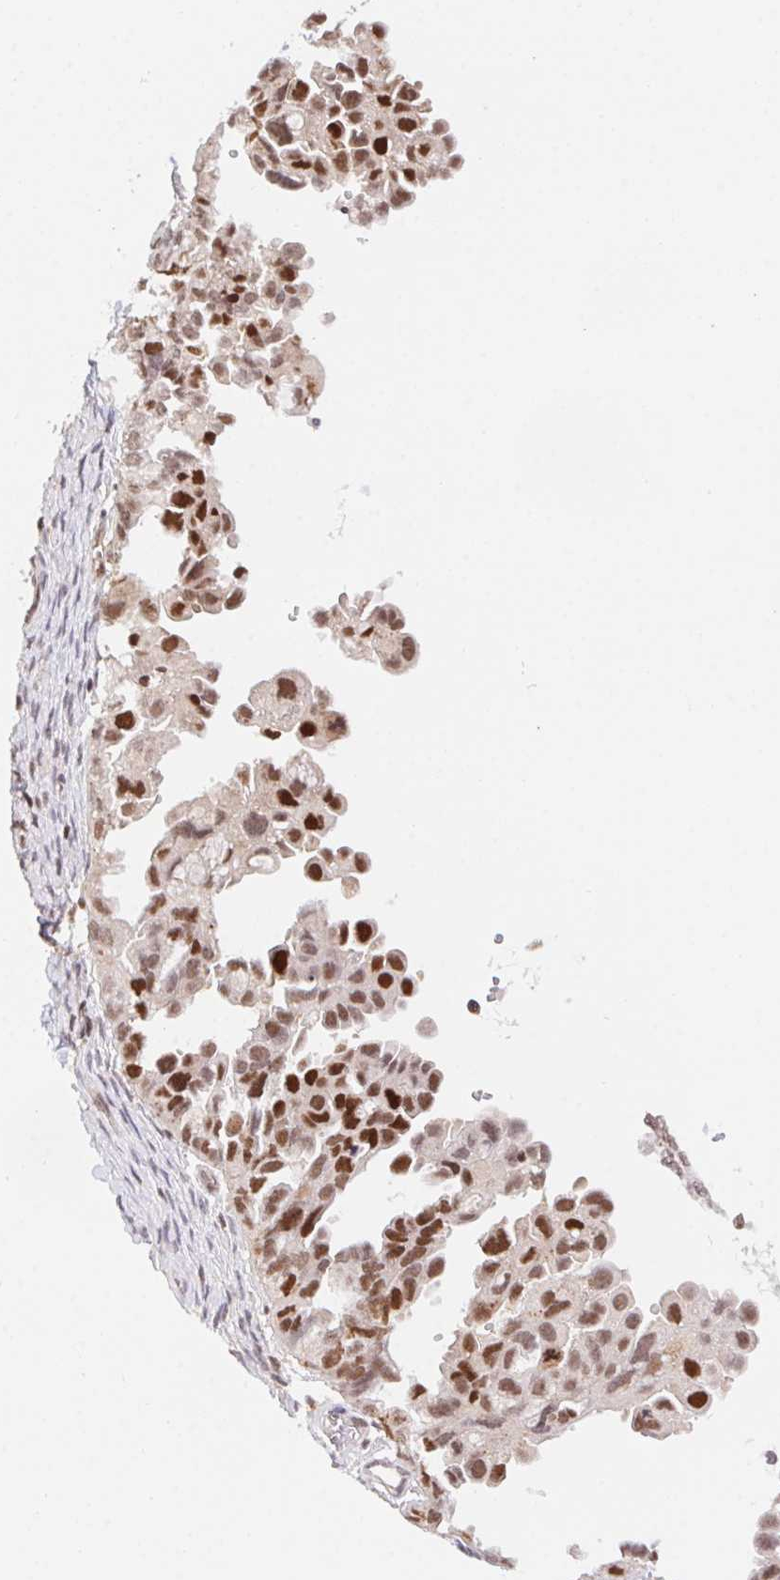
{"staining": {"intensity": "moderate", "quantity": ">75%", "location": "nuclear"}, "tissue": "ovarian cancer", "cell_type": "Tumor cells", "image_type": "cancer", "snomed": [{"axis": "morphology", "description": "Cystadenocarcinoma, serous, NOS"}, {"axis": "topography", "description": "Ovary"}], "caption": "The histopathology image shows staining of serous cystadenocarcinoma (ovarian), revealing moderate nuclear protein positivity (brown color) within tumor cells. The staining was performed using DAB (3,3'-diaminobenzidine) to visualize the protein expression in brown, while the nuclei were stained in blue with hematoxylin (Magnification: 20x).", "gene": "POLD3", "patient": {"sex": "female", "age": 53}}